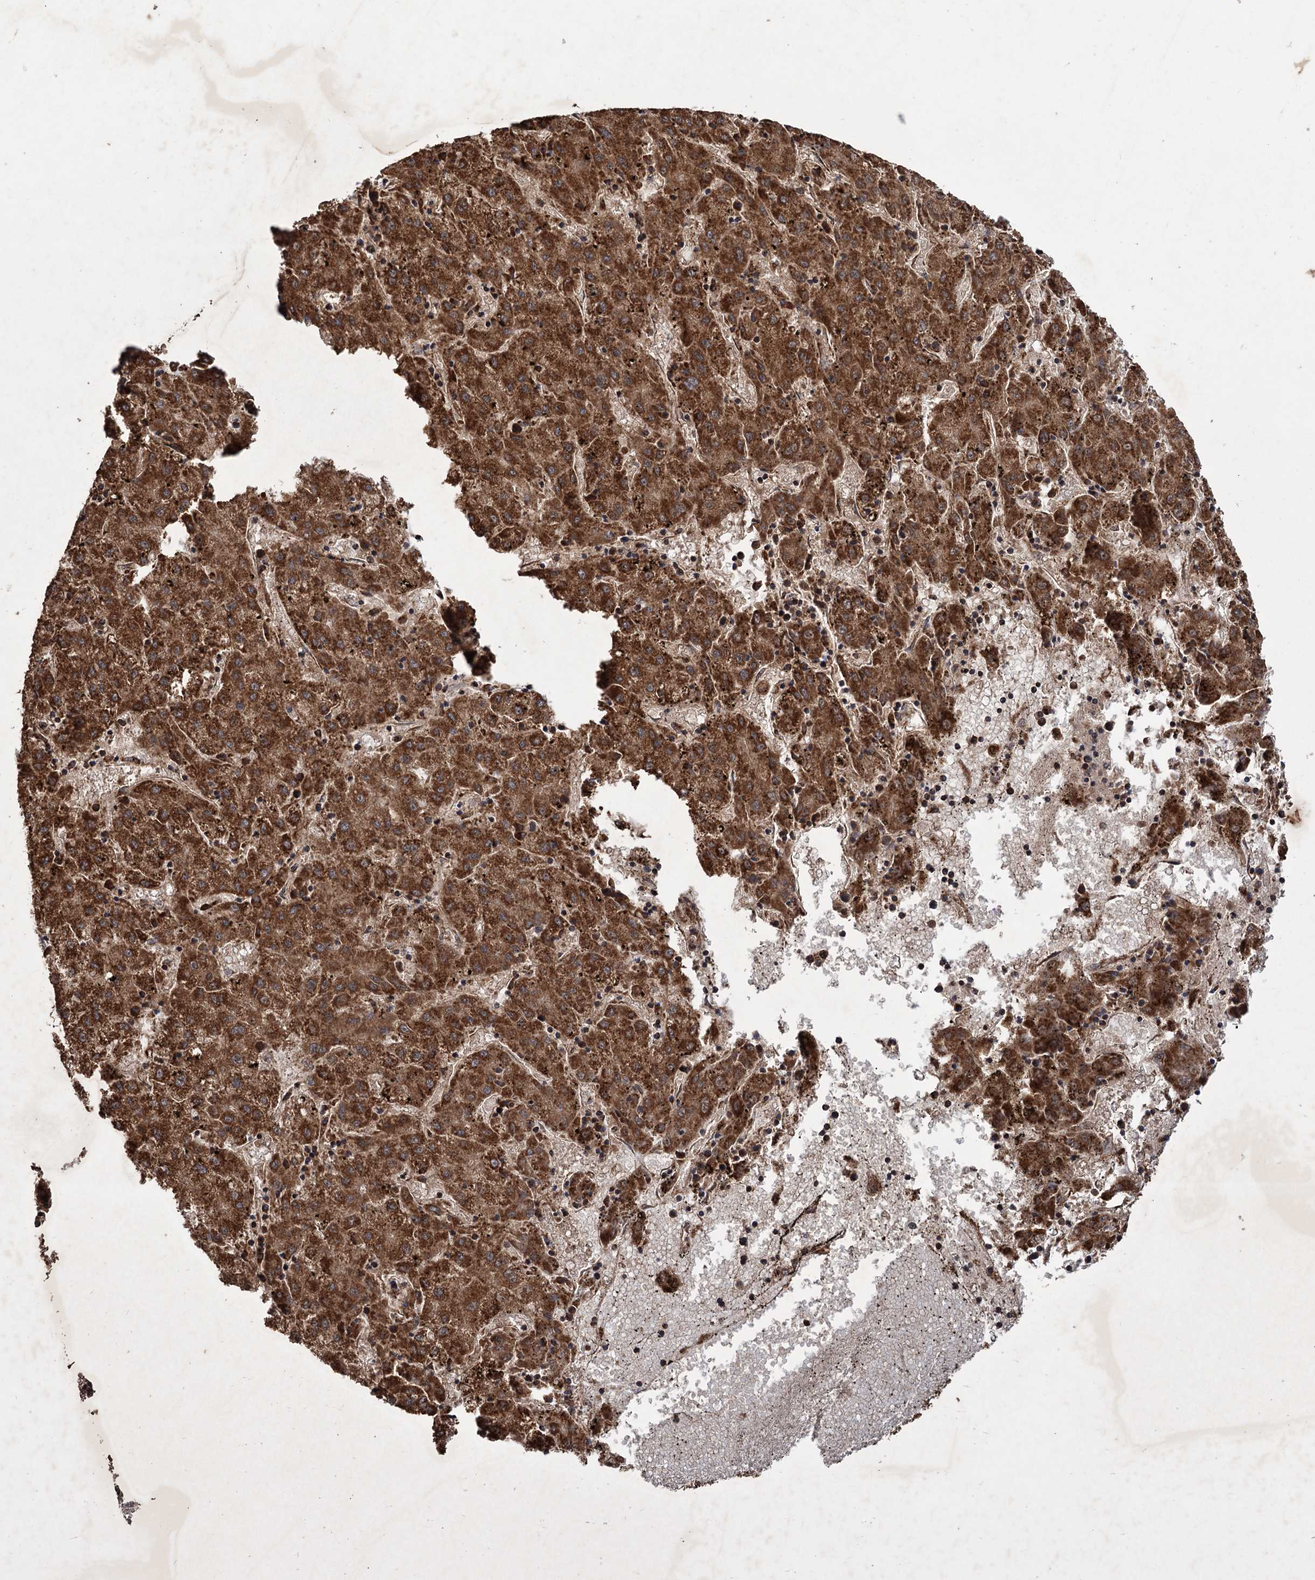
{"staining": {"intensity": "strong", "quantity": ">75%", "location": "cytoplasmic/membranous"}, "tissue": "liver cancer", "cell_type": "Tumor cells", "image_type": "cancer", "snomed": [{"axis": "morphology", "description": "Carcinoma, Hepatocellular, NOS"}, {"axis": "topography", "description": "Liver"}], "caption": "Immunohistochemistry of liver cancer (hepatocellular carcinoma) exhibits high levels of strong cytoplasmic/membranous expression in approximately >75% of tumor cells.", "gene": "IPO4", "patient": {"sex": "male", "age": 72}}